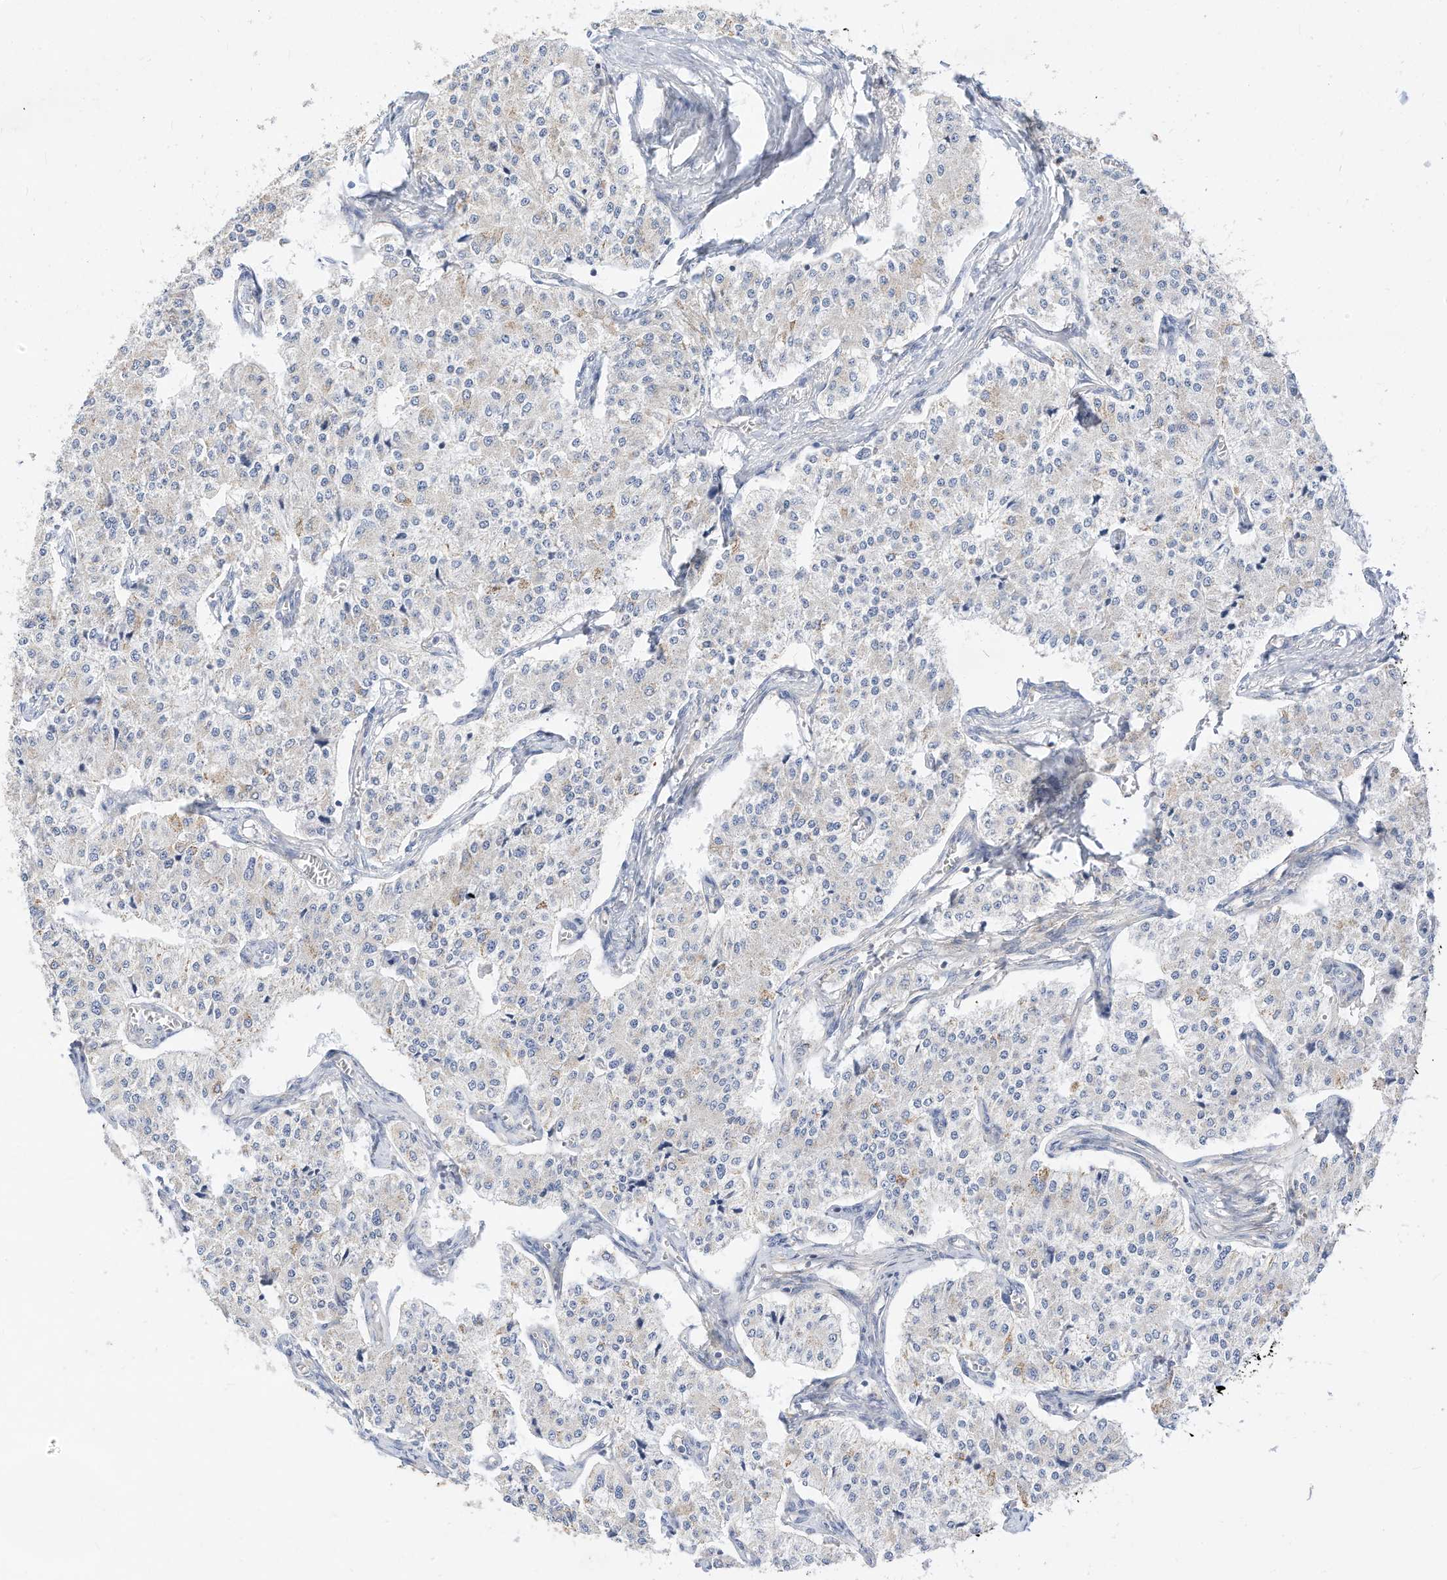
{"staining": {"intensity": "negative", "quantity": "none", "location": "none"}, "tissue": "carcinoid", "cell_type": "Tumor cells", "image_type": "cancer", "snomed": [{"axis": "morphology", "description": "Carcinoid, malignant, NOS"}, {"axis": "topography", "description": "Colon"}], "caption": "Carcinoid stained for a protein using immunohistochemistry displays no positivity tumor cells.", "gene": "RHOH", "patient": {"sex": "female", "age": 52}}